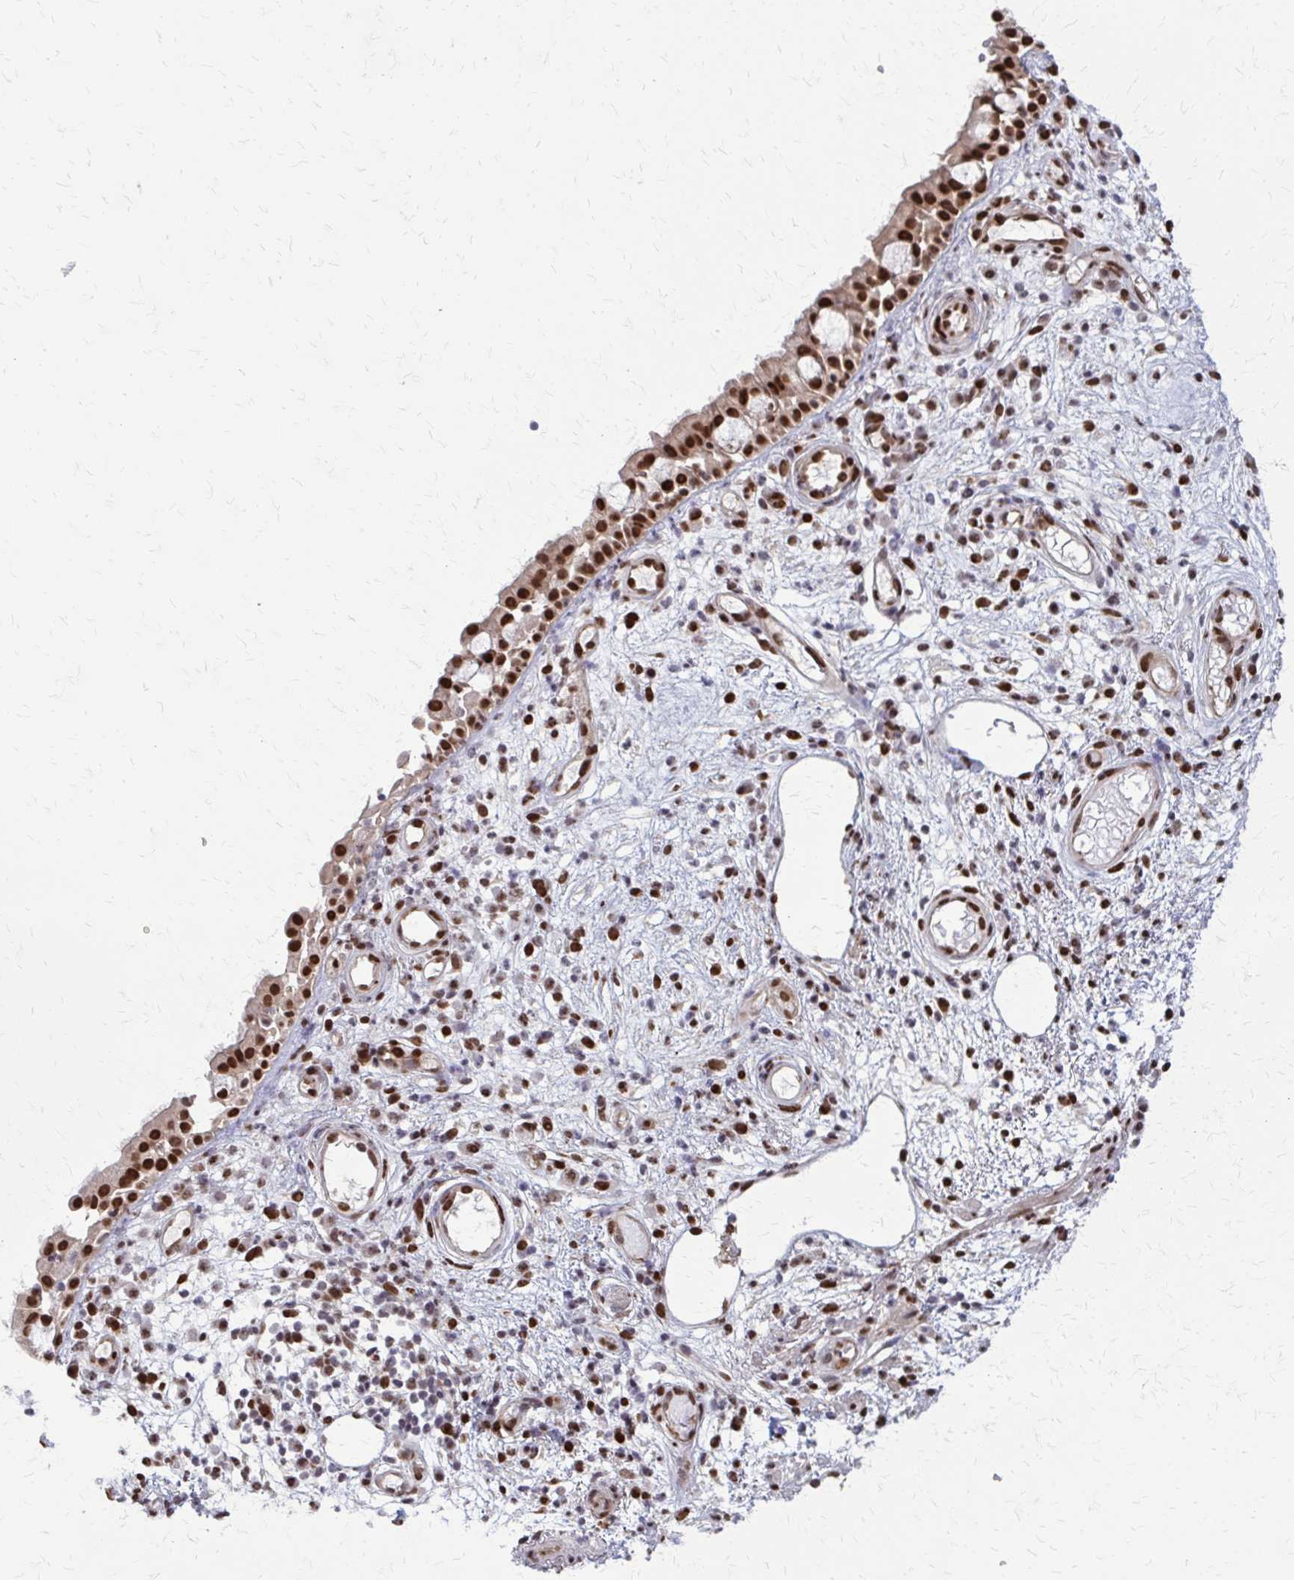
{"staining": {"intensity": "strong", "quantity": ">75%", "location": "nuclear"}, "tissue": "nasopharynx", "cell_type": "Respiratory epithelial cells", "image_type": "normal", "snomed": [{"axis": "morphology", "description": "Normal tissue, NOS"}, {"axis": "morphology", "description": "Inflammation, NOS"}, {"axis": "topography", "description": "Nasopharynx"}], "caption": "Nasopharynx stained with a brown dye reveals strong nuclear positive staining in approximately >75% of respiratory epithelial cells.", "gene": "TTF1", "patient": {"sex": "male", "age": 54}}